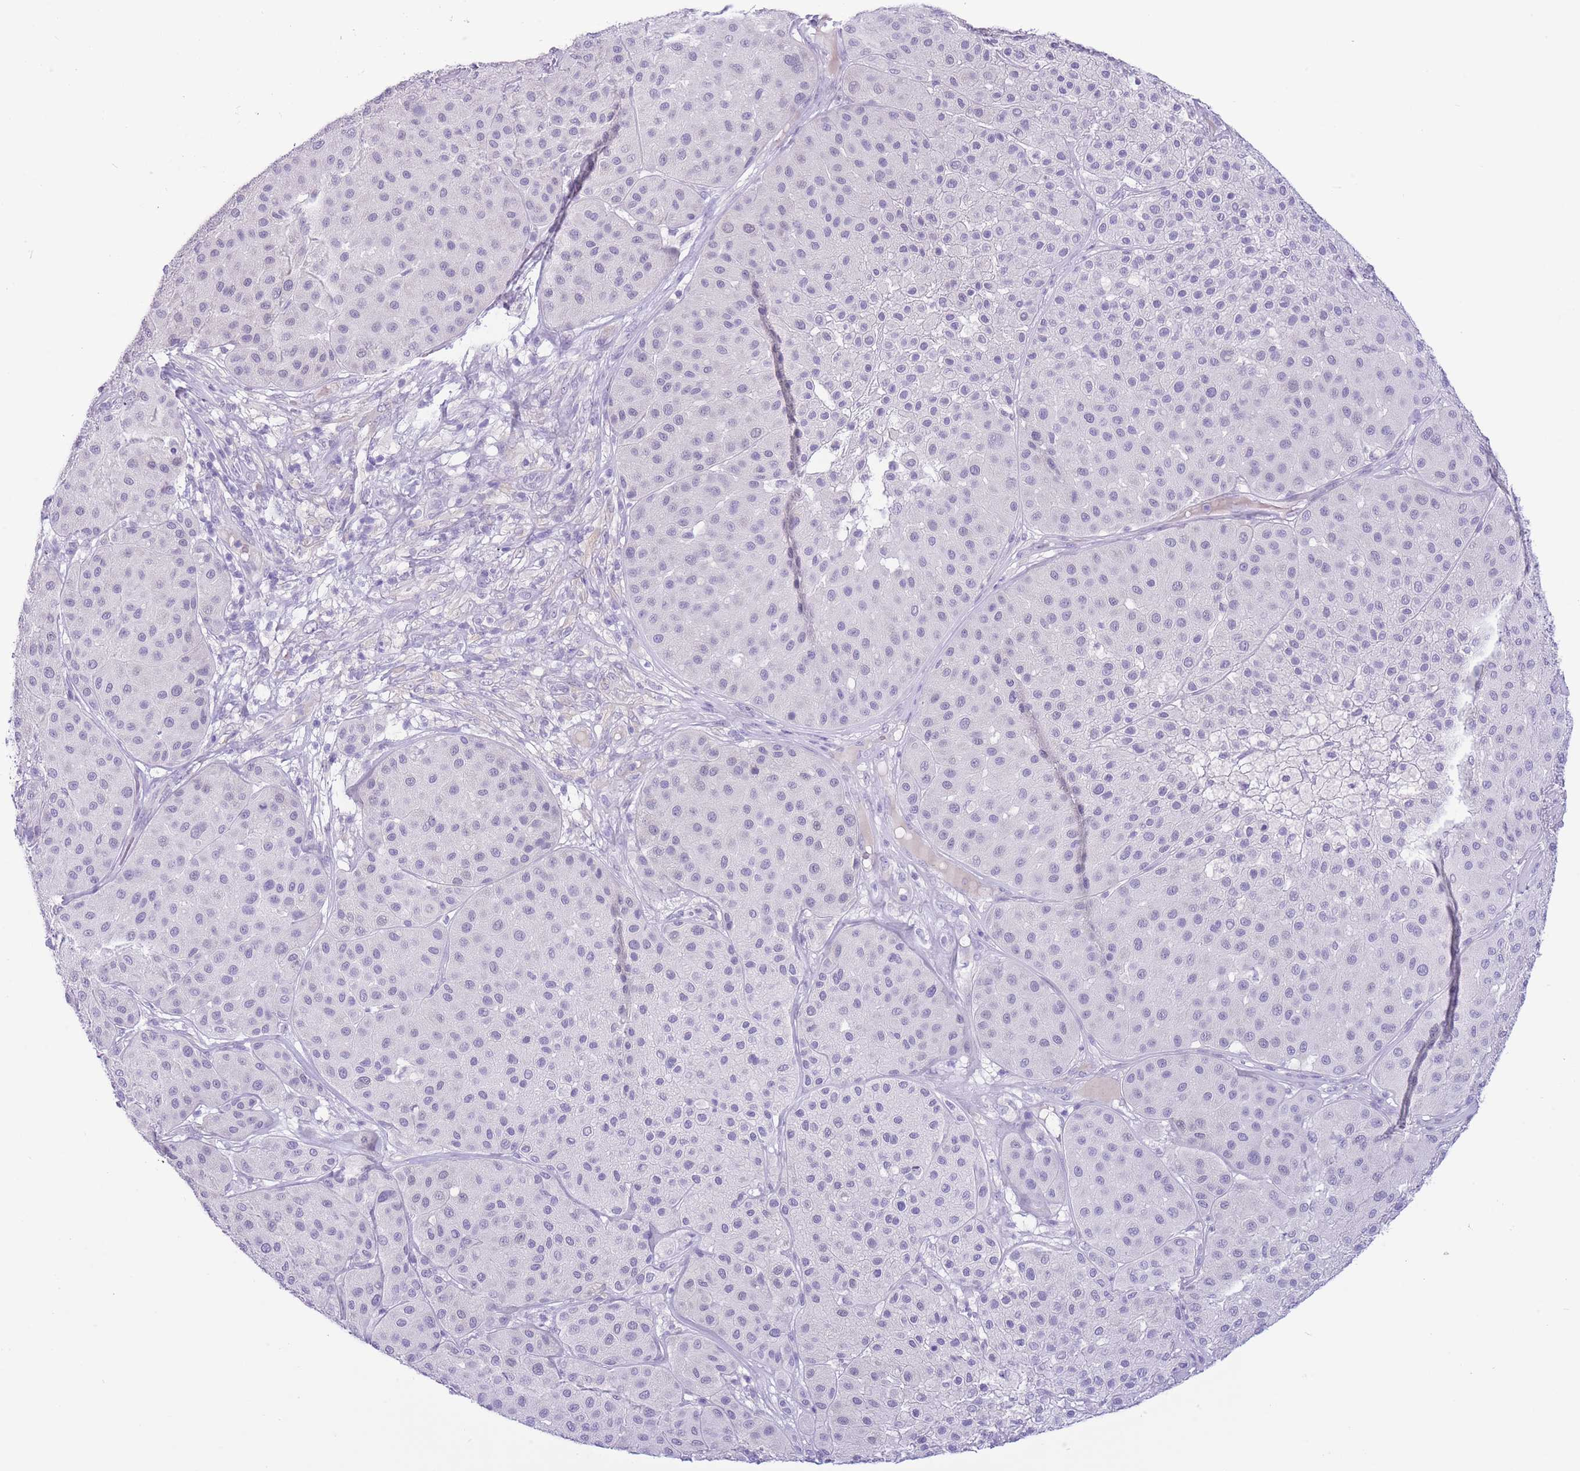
{"staining": {"intensity": "negative", "quantity": "none", "location": "none"}, "tissue": "melanoma", "cell_type": "Tumor cells", "image_type": "cancer", "snomed": [{"axis": "morphology", "description": "Malignant melanoma, Metastatic site"}, {"axis": "topography", "description": "Smooth muscle"}], "caption": "IHC of melanoma shows no staining in tumor cells. Brightfield microscopy of immunohistochemistry (IHC) stained with DAB (brown) and hematoxylin (blue), captured at high magnification.", "gene": "ASAP3", "patient": {"sex": "male", "age": 41}}